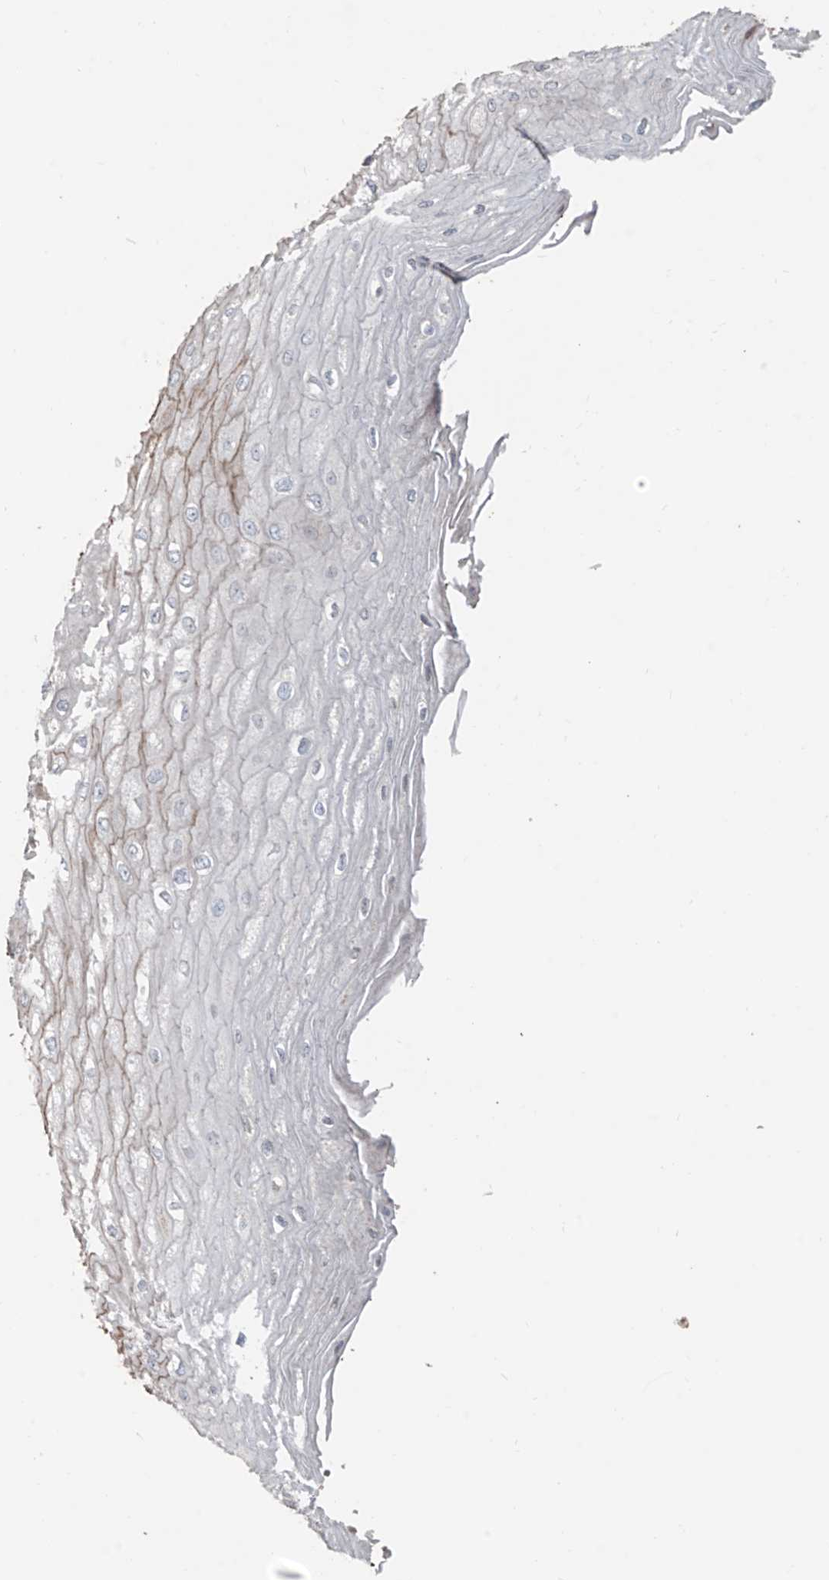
{"staining": {"intensity": "weak", "quantity": "<25%", "location": "cytoplasmic/membranous"}, "tissue": "esophagus", "cell_type": "Squamous epithelial cells", "image_type": "normal", "snomed": [{"axis": "morphology", "description": "Normal tissue, NOS"}, {"axis": "topography", "description": "Esophagus"}], "caption": "A micrograph of esophagus stained for a protein demonstrates no brown staining in squamous epithelial cells.", "gene": "ABTB1", "patient": {"sex": "male", "age": 60}}